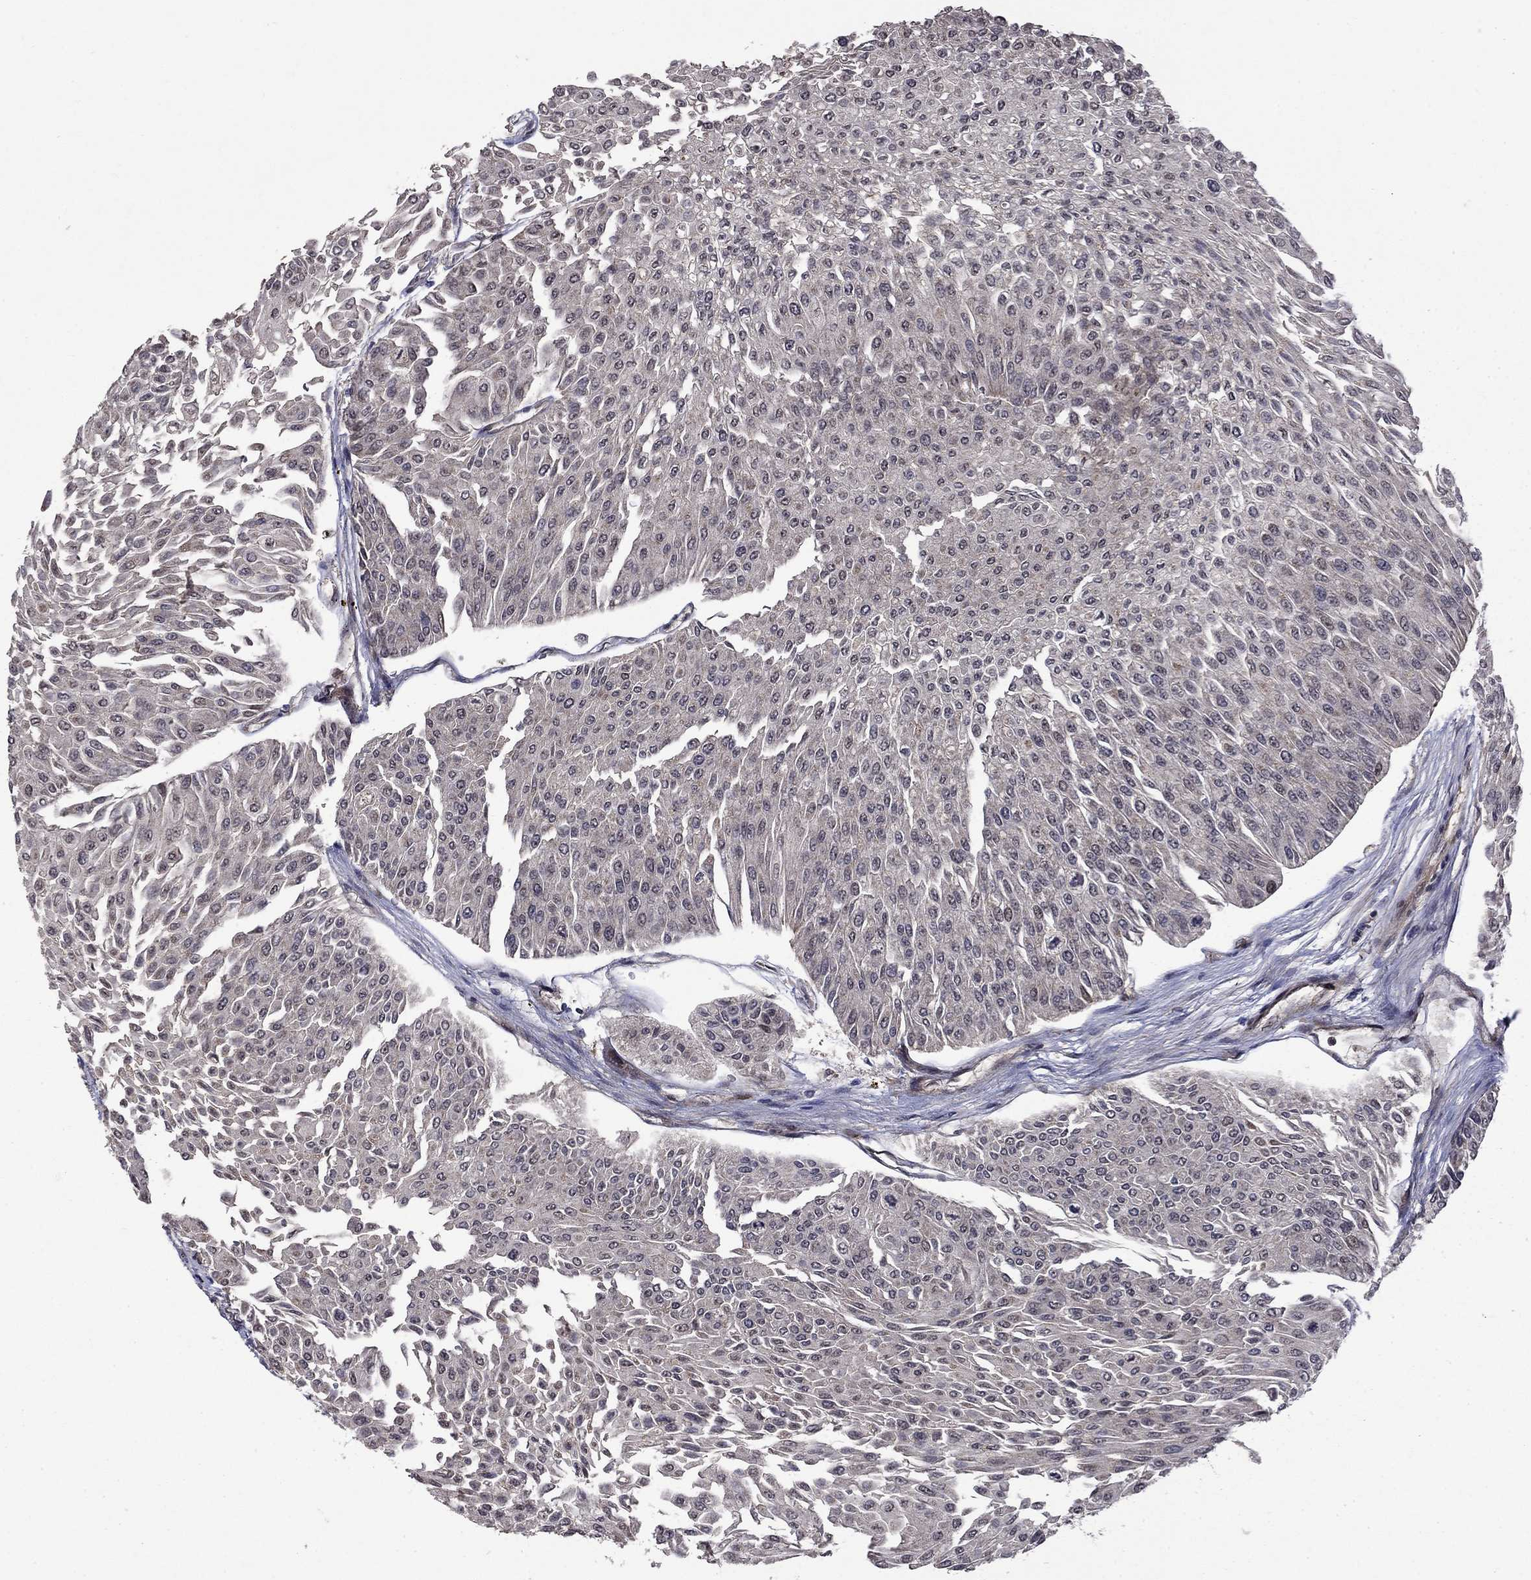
{"staining": {"intensity": "negative", "quantity": "none", "location": "none"}, "tissue": "urothelial cancer", "cell_type": "Tumor cells", "image_type": "cancer", "snomed": [{"axis": "morphology", "description": "Urothelial carcinoma, Low grade"}, {"axis": "topography", "description": "Urinary bladder"}], "caption": "Photomicrograph shows no significant protein positivity in tumor cells of urothelial cancer.", "gene": "AGTPBP1", "patient": {"sex": "male", "age": 67}}